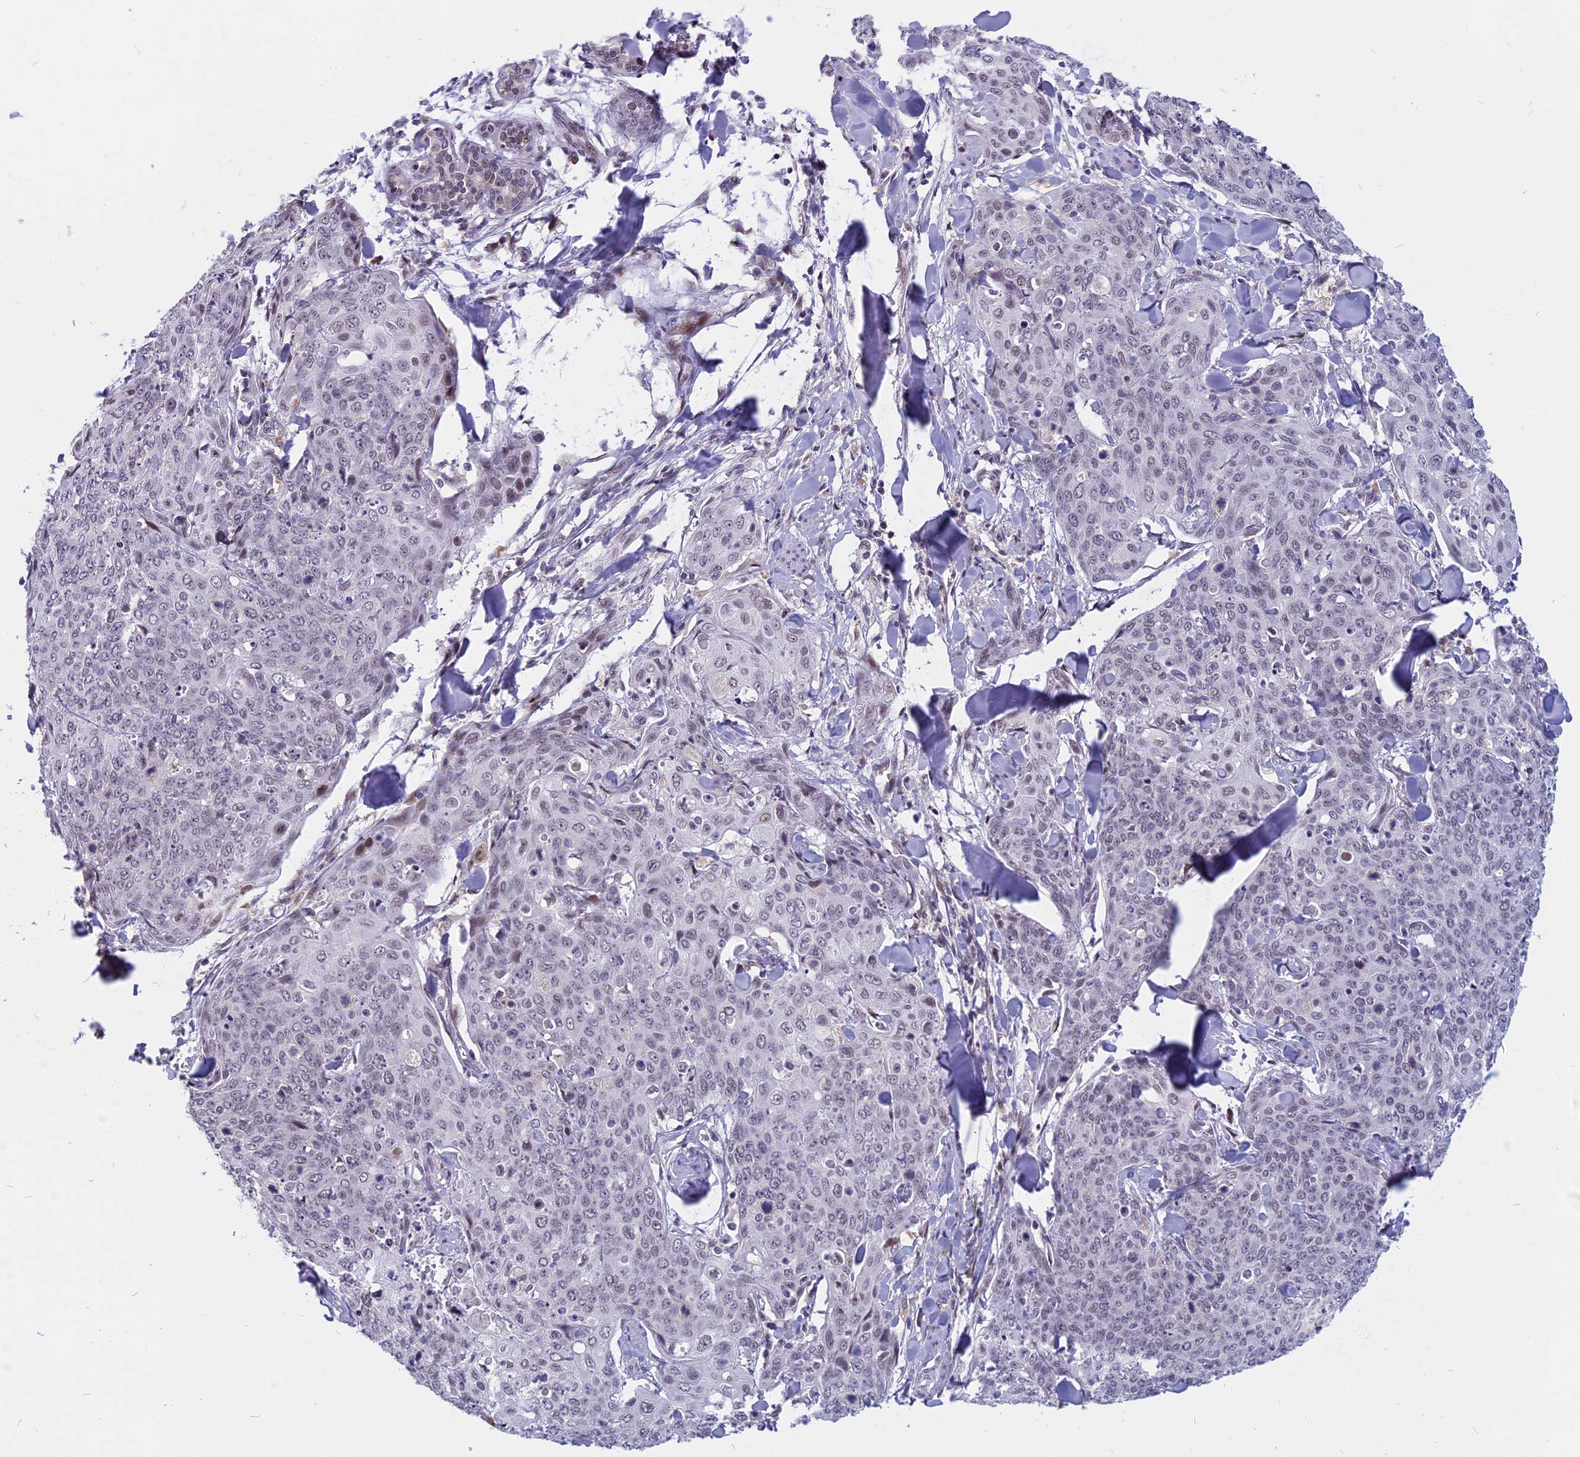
{"staining": {"intensity": "weak", "quantity": "<25%", "location": "nuclear"}, "tissue": "skin cancer", "cell_type": "Tumor cells", "image_type": "cancer", "snomed": [{"axis": "morphology", "description": "Squamous cell carcinoma, NOS"}, {"axis": "topography", "description": "Skin"}, {"axis": "topography", "description": "Vulva"}], "caption": "An image of squamous cell carcinoma (skin) stained for a protein demonstrates no brown staining in tumor cells.", "gene": "CDC7", "patient": {"sex": "female", "age": 85}}